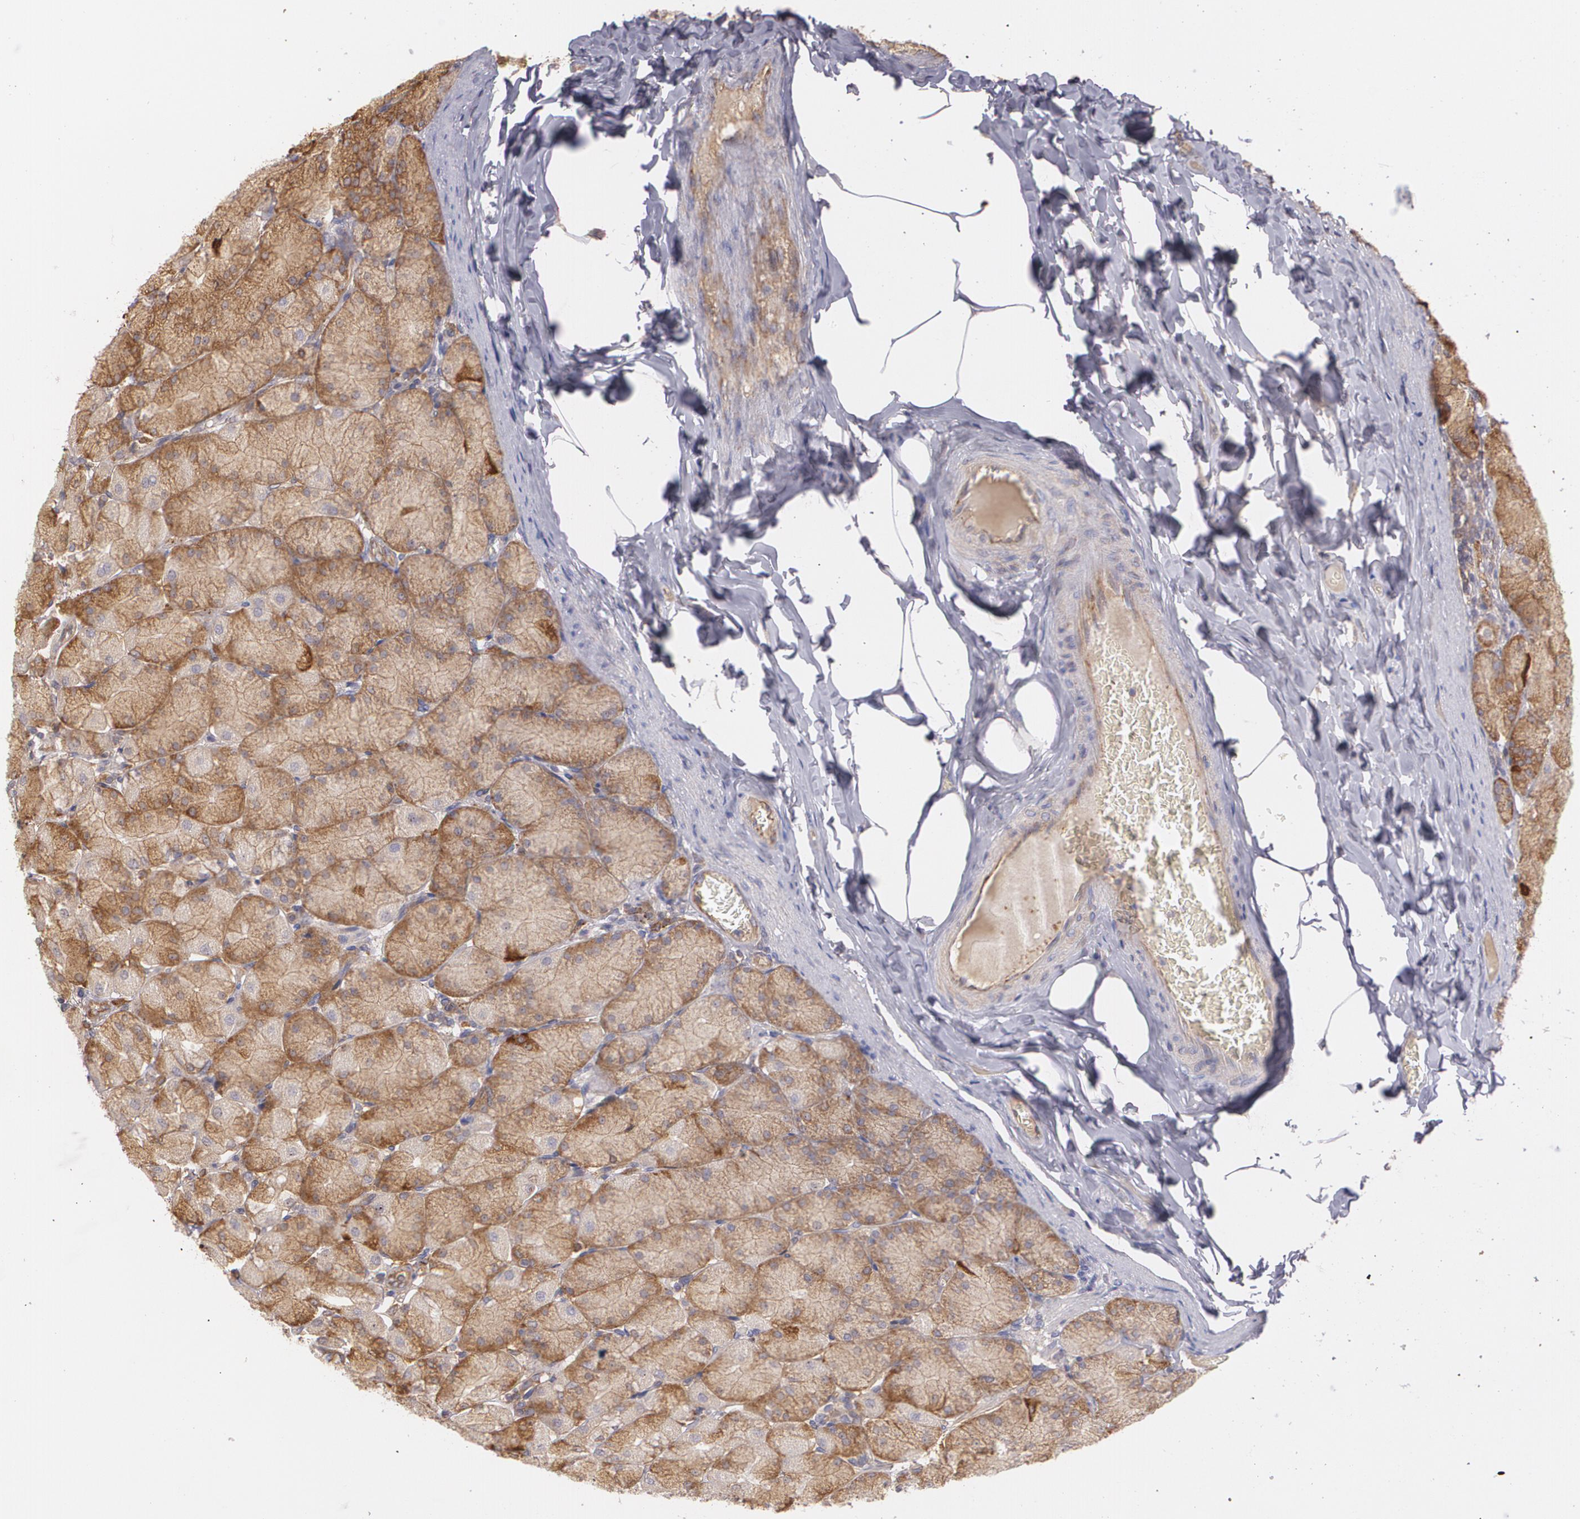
{"staining": {"intensity": "strong", "quantity": ">75%", "location": "cytoplasmic/membranous"}, "tissue": "stomach", "cell_type": "Glandular cells", "image_type": "normal", "snomed": [{"axis": "morphology", "description": "Normal tissue, NOS"}, {"axis": "topography", "description": "Stomach, upper"}], "caption": "Immunohistochemical staining of unremarkable stomach exhibits strong cytoplasmic/membranous protein staining in about >75% of glandular cells.", "gene": "ECE1", "patient": {"sex": "female", "age": 56}}